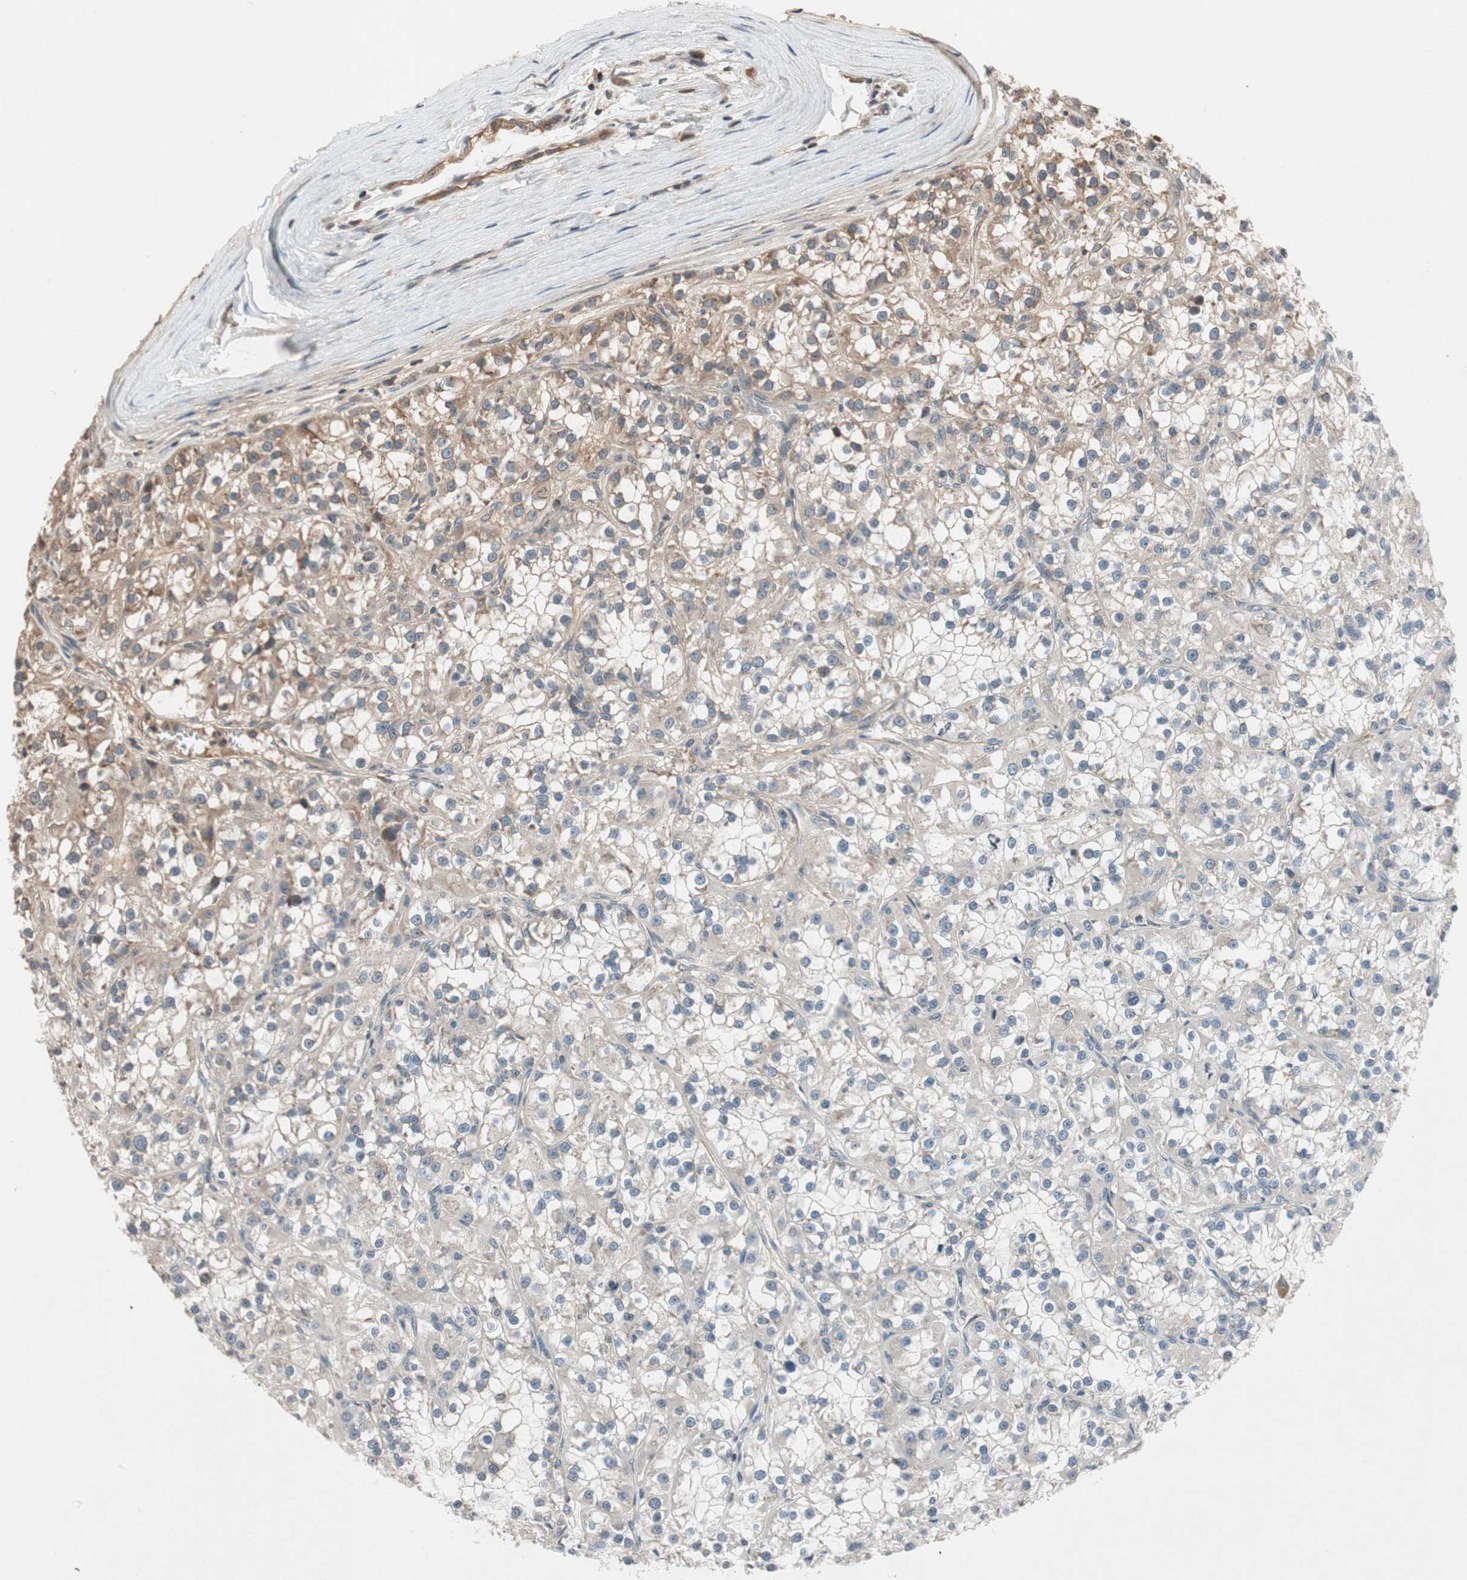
{"staining": {"intensity": "moderate", "quantity": "<25%", "location": "cytoplasmic/membranous"}, "tissue": "renal cancer", "cell_type": "Tumor cells", "image_type": "cancer", "snomed": [{"axis": "morphology", "description": "Adenocarcinoma, NOS"}, {"axis": "topography", "description": "Kidney"}], "caption": "This is a photomicrograph of immunohistochemistry staining of renal adenocarcinoma, which shows moderate staining in the cytoplasmic/membranous of tumor cells.", "gene": "GCLM", "patient": {"sex": "female", "age": 52}}